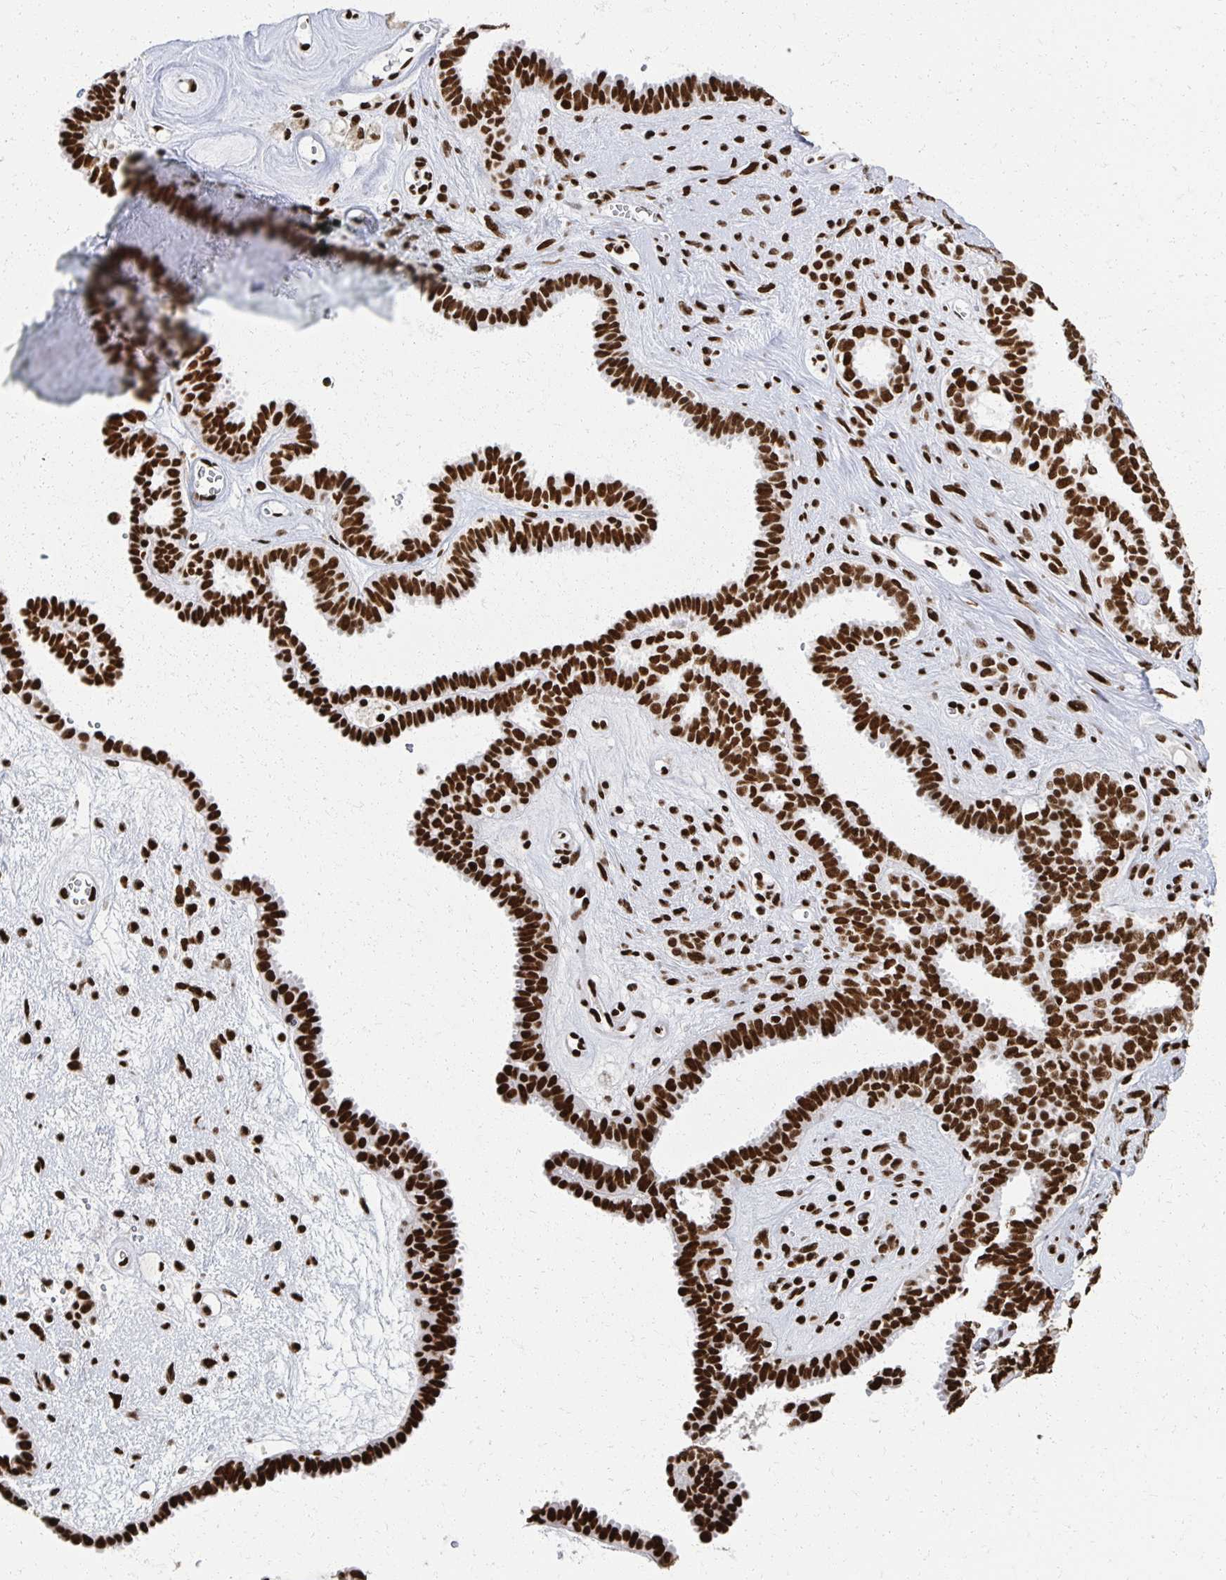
{"staining": {"intensity": "strong", "quantity": ">75%", "location": "nuclear"}, "tissue": "ovarian cancer", "cell_type": "Tumor cells", "image_type": "cancer", "snomed": [{"axis": "morphology", "description": "Cystadenocarcinoma, serous, NOS"}, {"axis": "topography", "description": "Ovary"}], "caption": "Brown immunohistochemical staining in ovarian serous cystadenocarcinoma reveals strong nuclear positivity in approximately >75% of tumor cells. (Brightfield microscopy of DAB IHC at high magnification).", "gene": "RBBP7", "patient": {"sex": "female", "age": 71}}